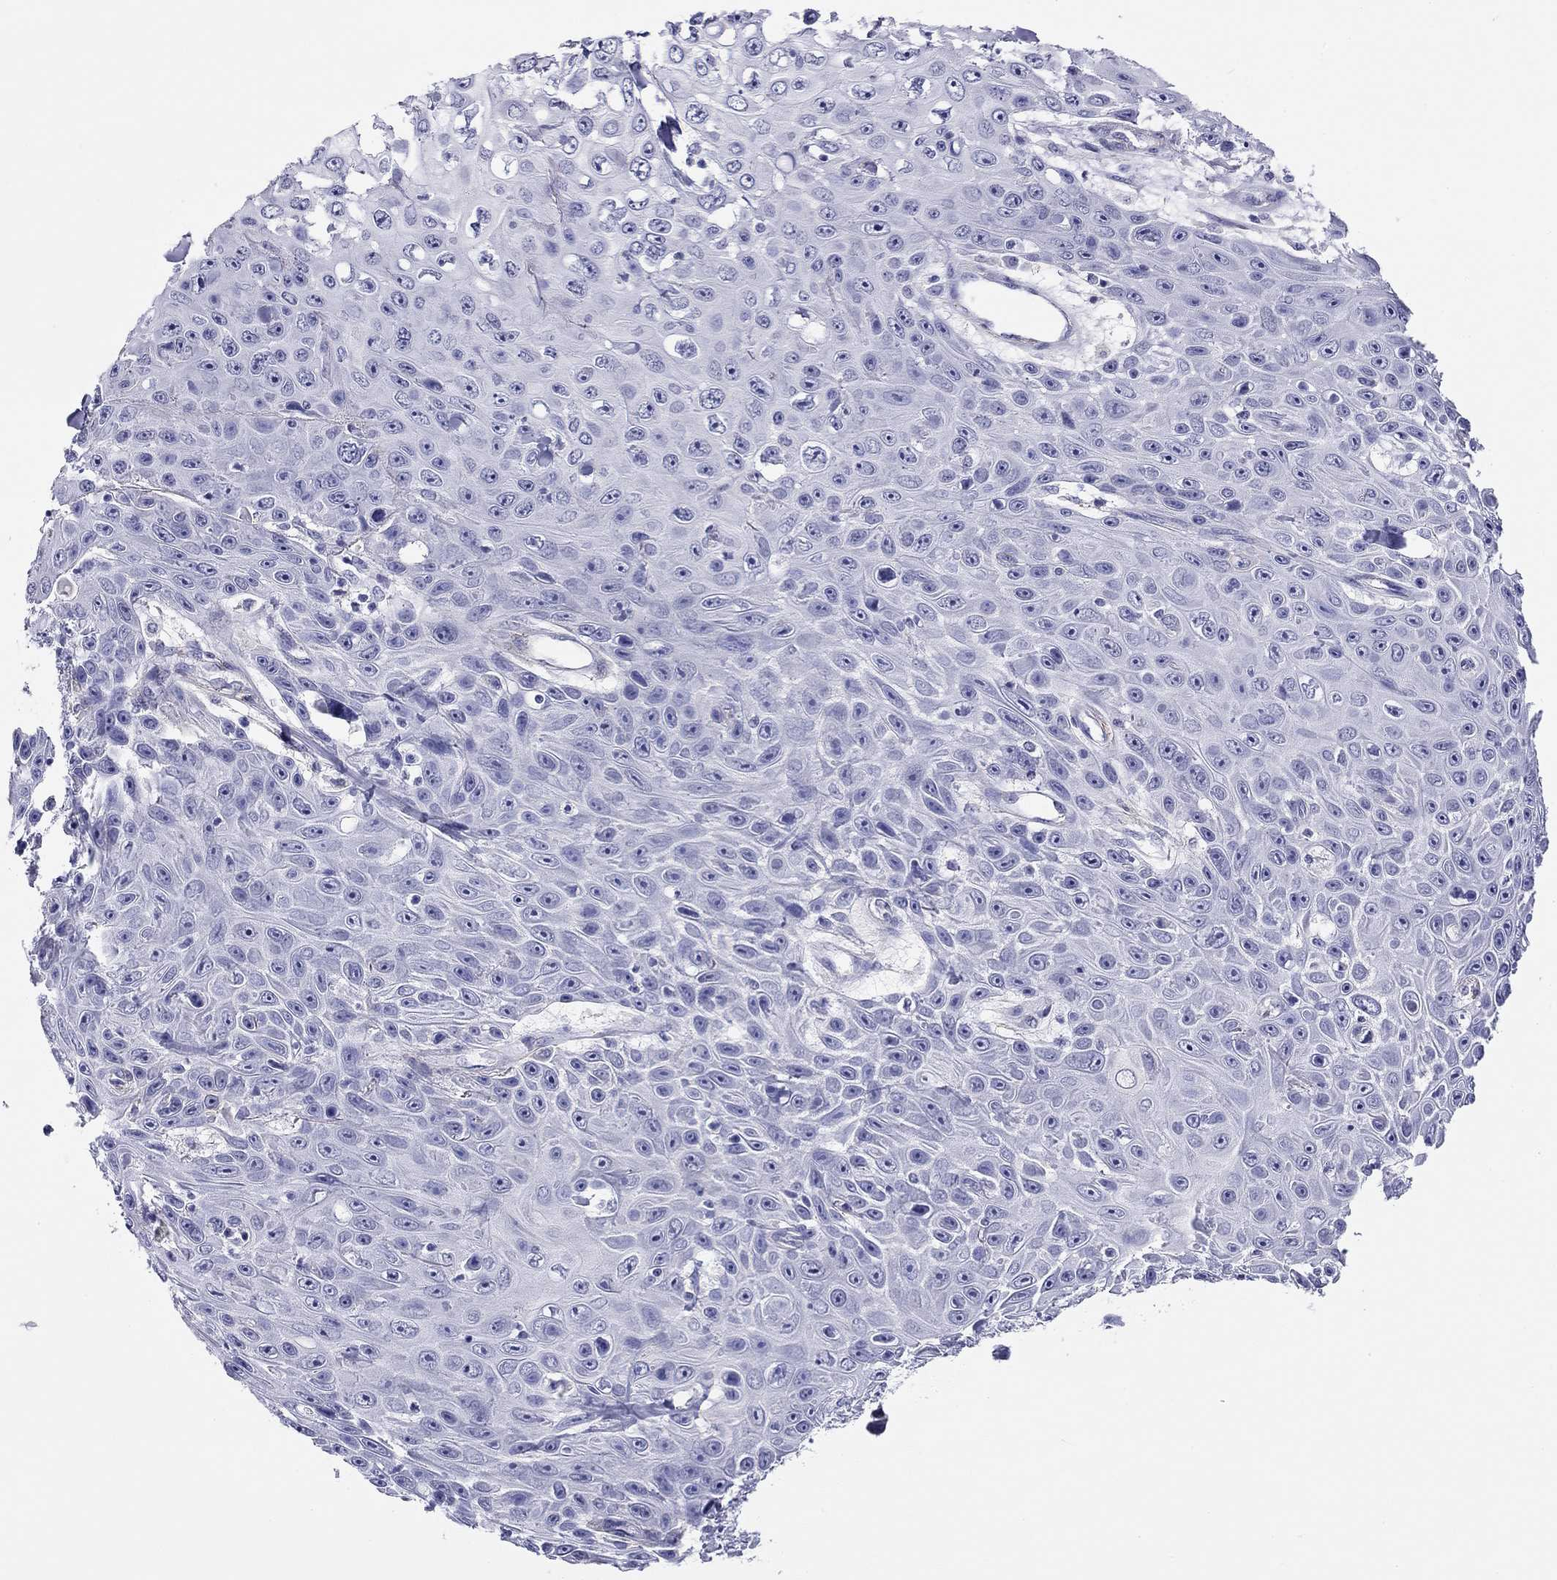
{"staining": {"intensity": "negative", "quantity": "none", "location": "none"}, "tissue": "skin cancer", "cell_type": "Tumor cells", "image_type": "cancer", "snomed": [{"axis": "morphology", "description": "Squamous cell carcinoma, NOS"}, {"axis": "topography", "description": "Skin"}], "caption": "There is no significant staining in tumor cells of skin cancer (squamous cell carcinoma).", "gene": "MYMX", "patient": {"sex": "male", "age": 82}}